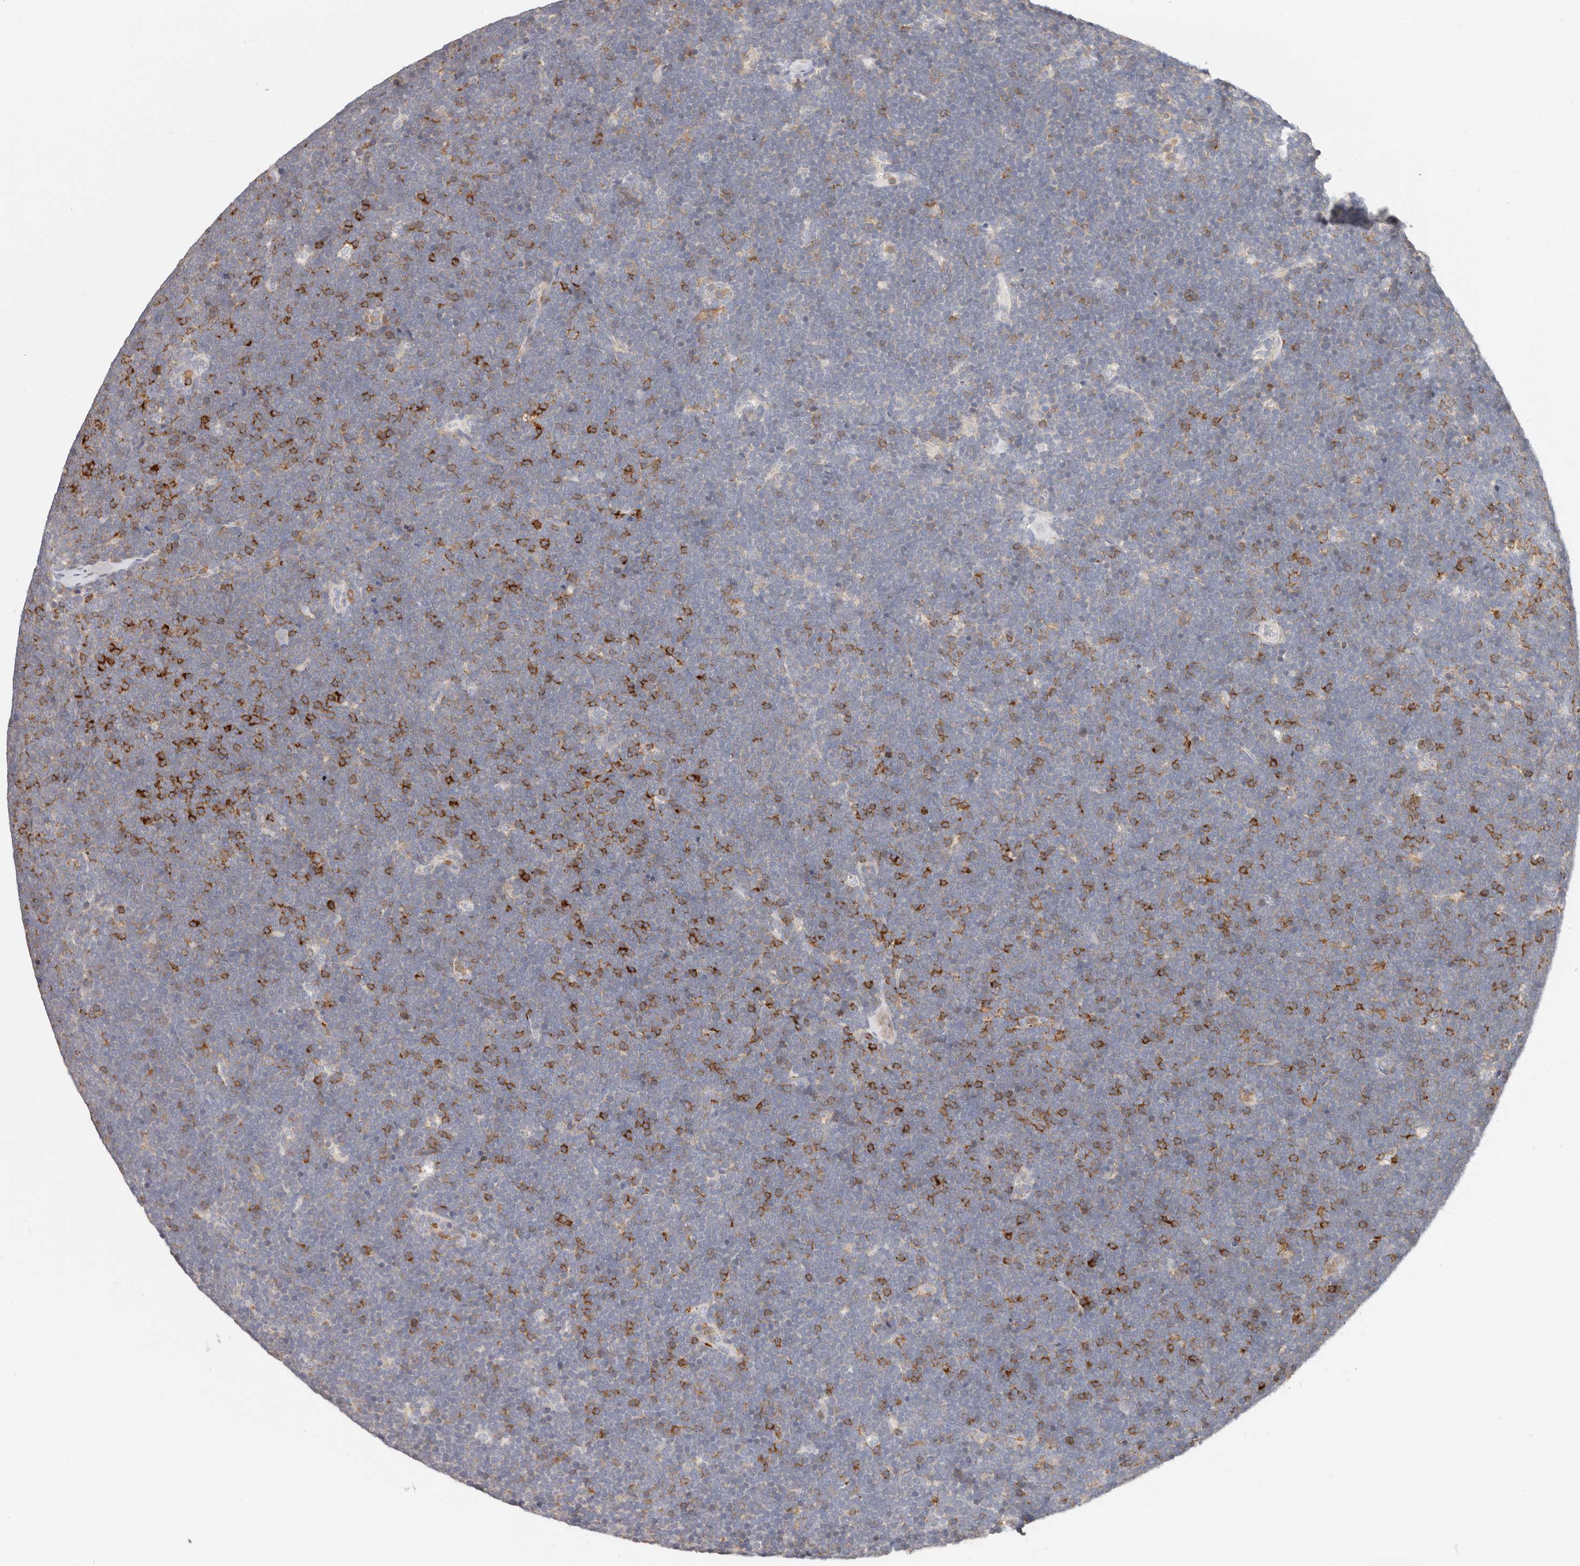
{"staining": {"intensity": "strong", "quantity": "<25%", "location": "cytoplasmic/membranous"}, "tissue": "lymphoma", "cell_type": "Tumor cells", "image_type": "cancer", "snomed": [{"axis": "morphology", "description": "Malignant lymphoma, non-Hodgkin's type, High grade"}, {"axis": "topography", "description": "Lymph node"}], "caption": "Immunohistochemistry image of high-grade malignant lymphoma, non-Hodgkin's type stained for a protein (brown), which shows medium levels of strong cytoplasmic/membranous expression in about <25% of tumor cells.", "gene": "TMEM63B", "patient": {"sex": "male", "age": 13}}